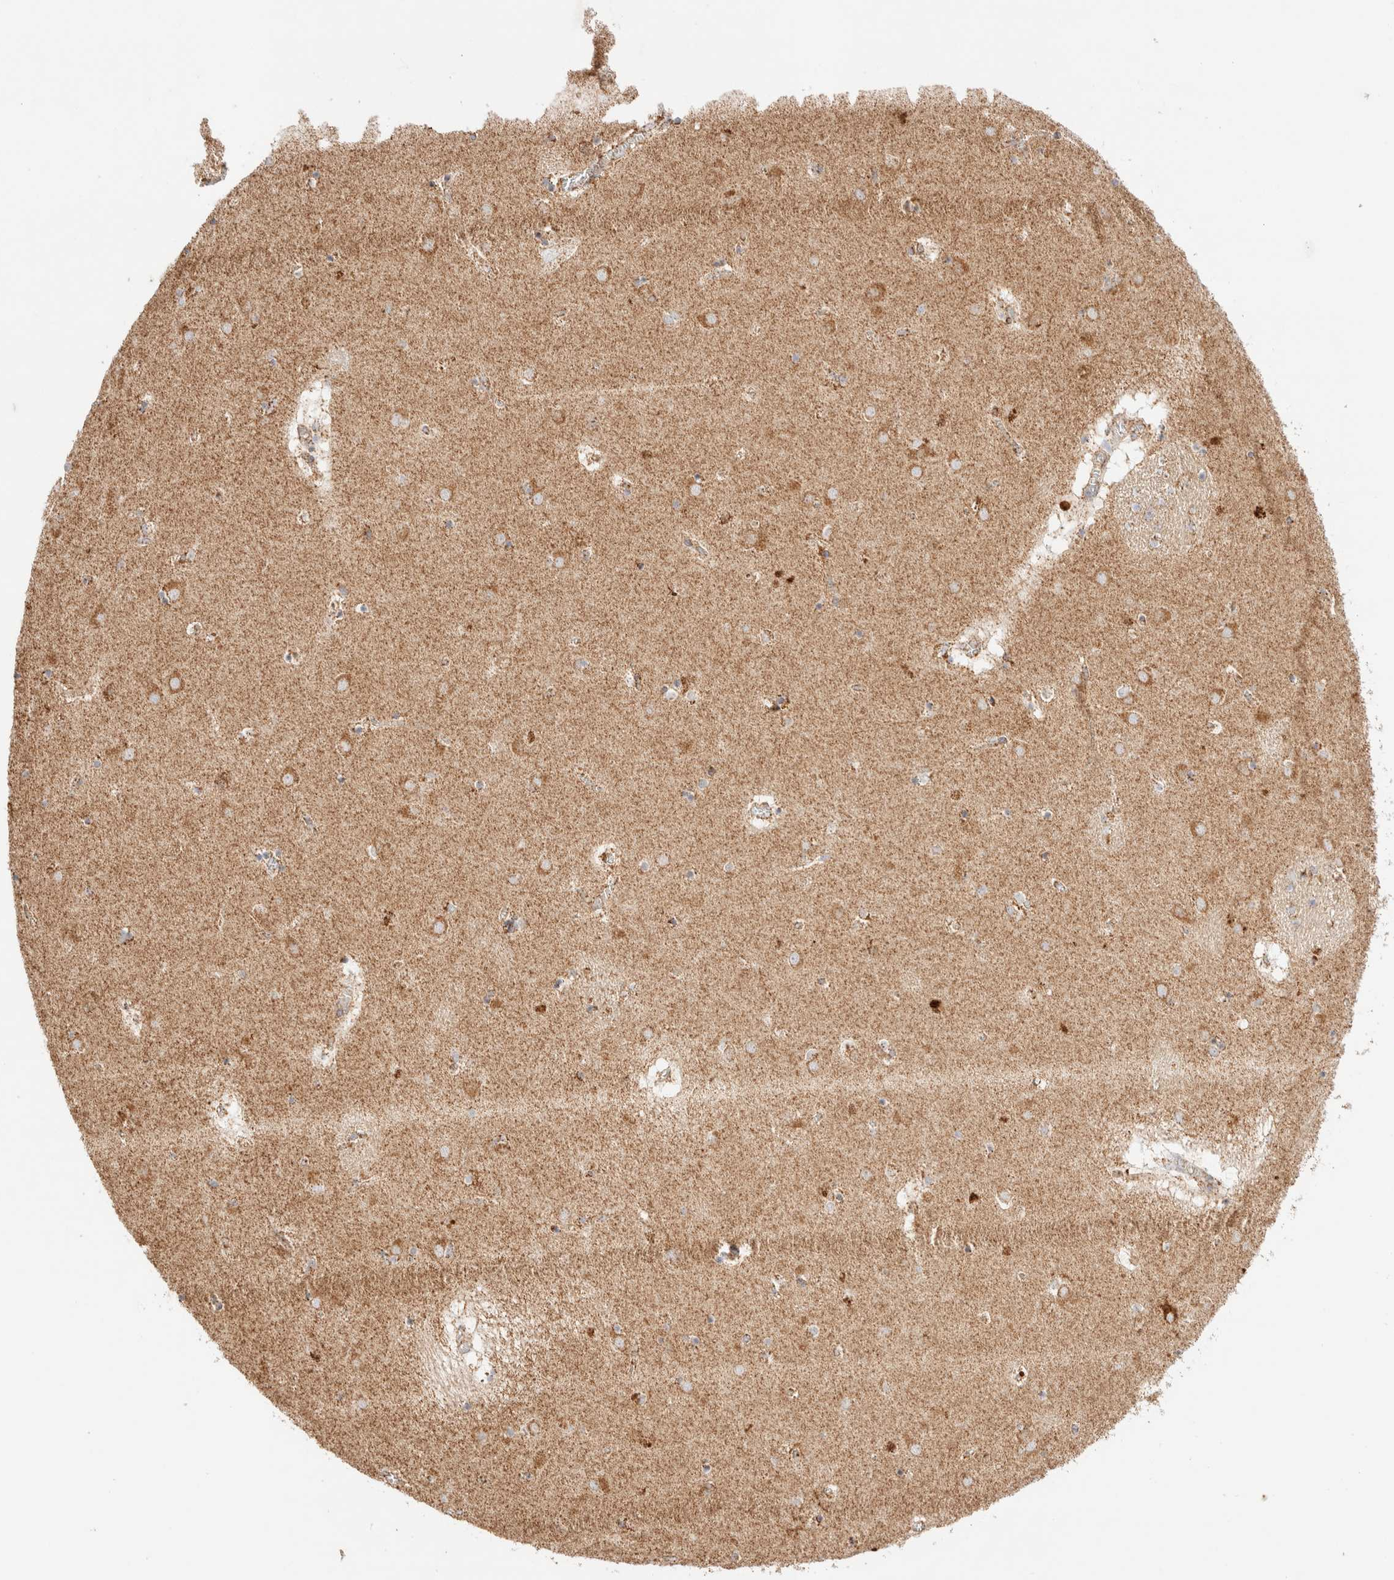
{"staining": {"intensity": "moderate", "quantity": "25%-75%", "location": "cytoplasmic/membranous"}, "tissue": "caudate", "cell_type": "Glial cells", "image_type": "normal", "snomed": [{"axis": "morphology", "description": "Normal tissue, NOS"}, {"axis": "topography", "description": "Lateral ventricle wall"}], "caption": "Glial cells demonstrate medium levels of moderate cytoplasmic/membranous staining in about 25%-75% of cells in unremarkable human caudate. Using DAB (brown) and hematoxylin (blue) stains, captured at high magnification using brightfield microscopy.", "gene": "PHB2", "patient": {"sex": "male", "age": 70}}